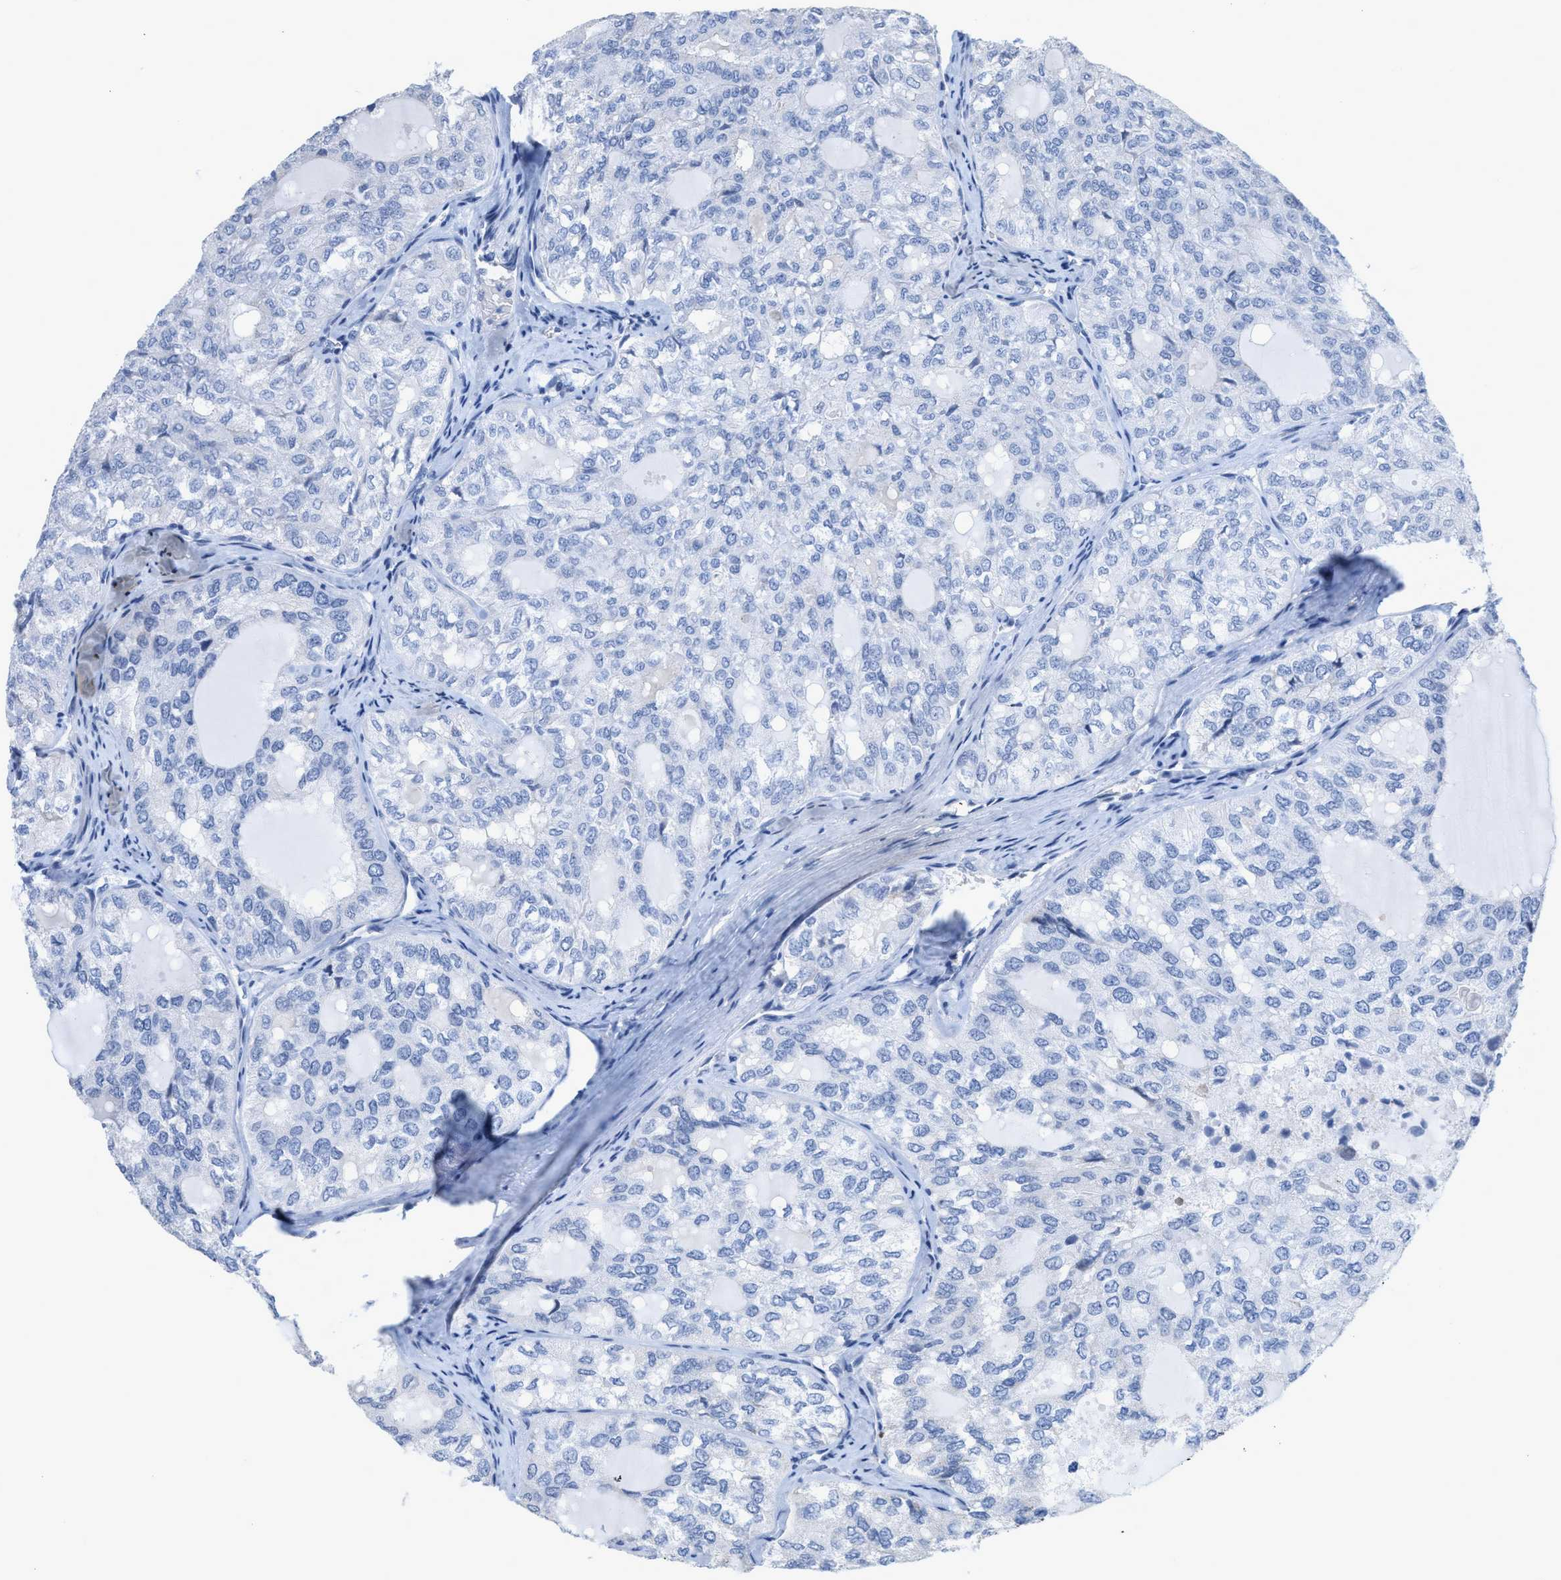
{"staining": {"intensity": "negative", "quantity": "none", "location": "none"}, "tissue": "thyroid cancer", "cell_type": "Tumor cells", "image_type": "cancer", "snomed": [{"axis": "morphology", "description": "Follicular adenoma carcinoma, NOS"}, {"axis": "topography", "description": "Thyroid gland"}], "caption": "The image displays no staining of tumor cells in follicular adenoma carcinoma (thyroid).", "gene": "CRYM", "patient": {"sex": "male", "age": 75}}